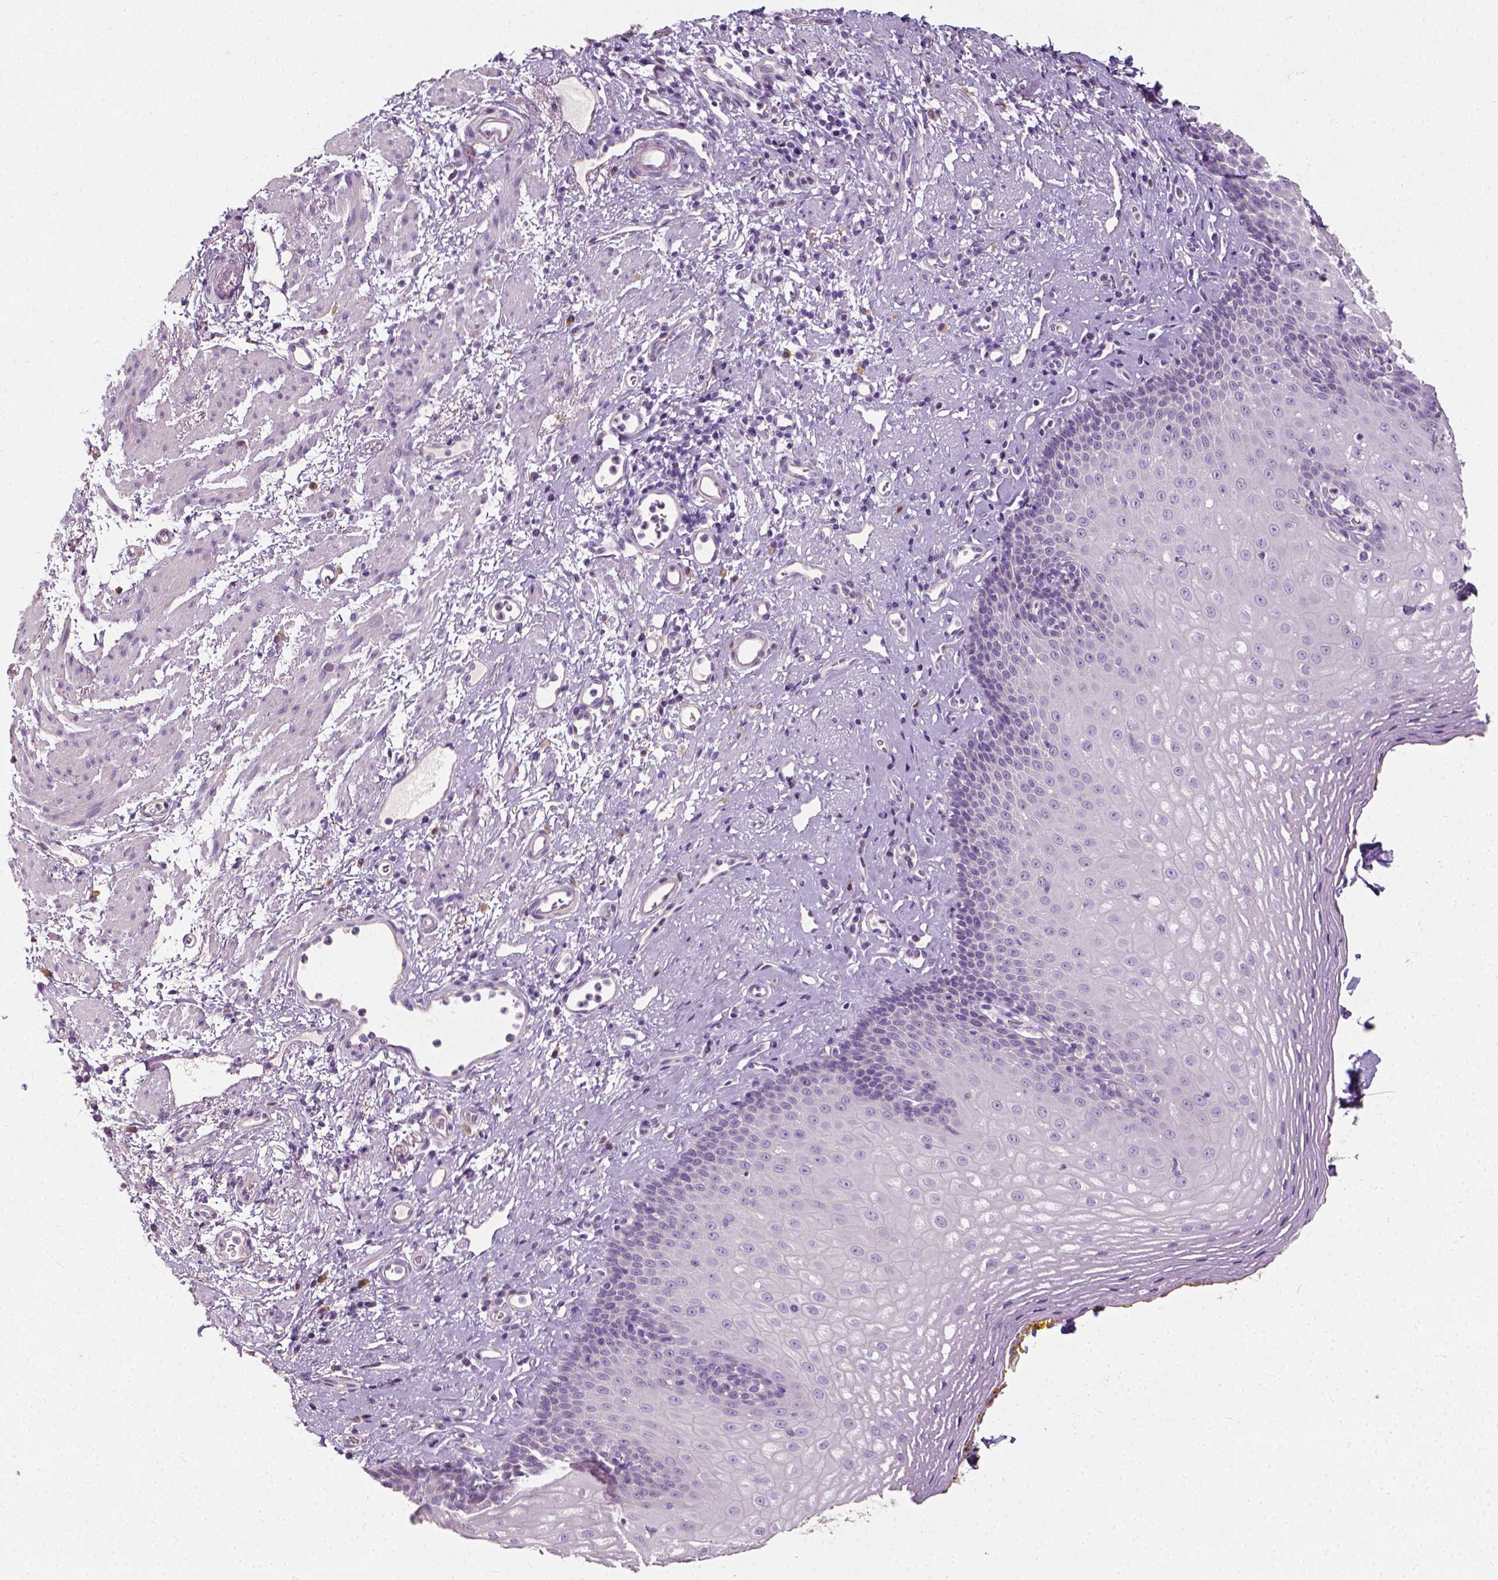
{"staining": {"intensity": "negative", "quantity": "none", "location": "none"}, "tissue": "esophagus", "cell_type": "Squamous epithelial cells", "image_type": "normal", "snomed": [{"axis": "morphology", "description": "Normal tissue, NOS"}, {"axis": "topography", "description": "Esophagus"}], "caption": "High power microscopy image of an IHC image of unremarkable esophagus, revealing no significant positivity in squamous epithelial cells. (DAB (3,3'-diaminobenzidine) immunohistochemistry (IHC) with hematoxylin counter stain).", "gene": "DHCR24", "patient": {"sex": "female", "age": 68}}